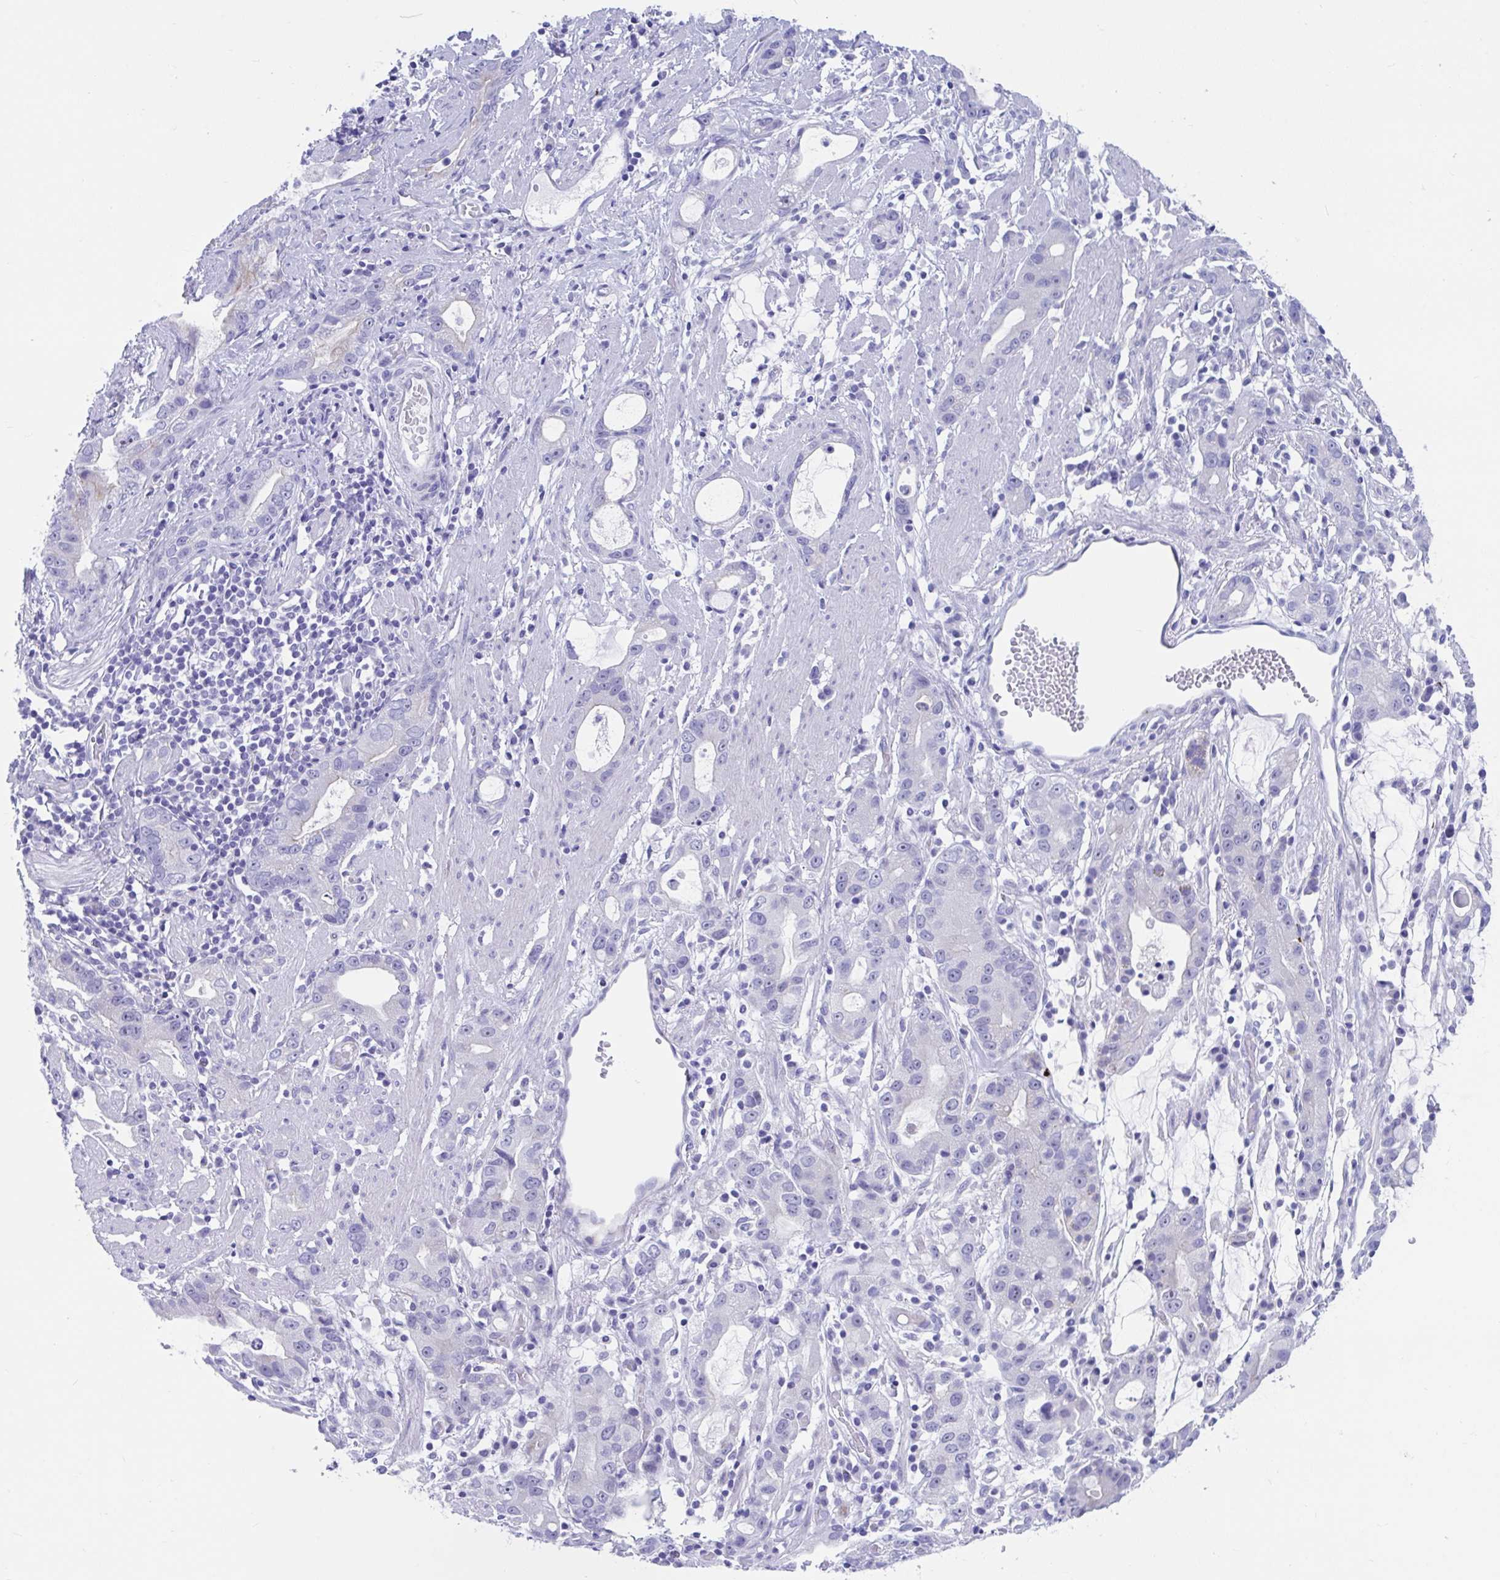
{"staining": {"intensity": "negative", "quantity": "none", "location": "none"}, "tissue": "stomach cancer", "cell_type": "Tumor cells", "image_type": "cancer", "snomed": [{"axis": "morphology", "description": "Adenocarcinoma, NOS"}, {"axis": "topography", "description": "Stomach"}], "caption": "Tumor cells show no significant protein positivity in adenocarcinoma (stomach).", "gene": "TTC30B", "patient": {"sex": "male", "age": 55}}